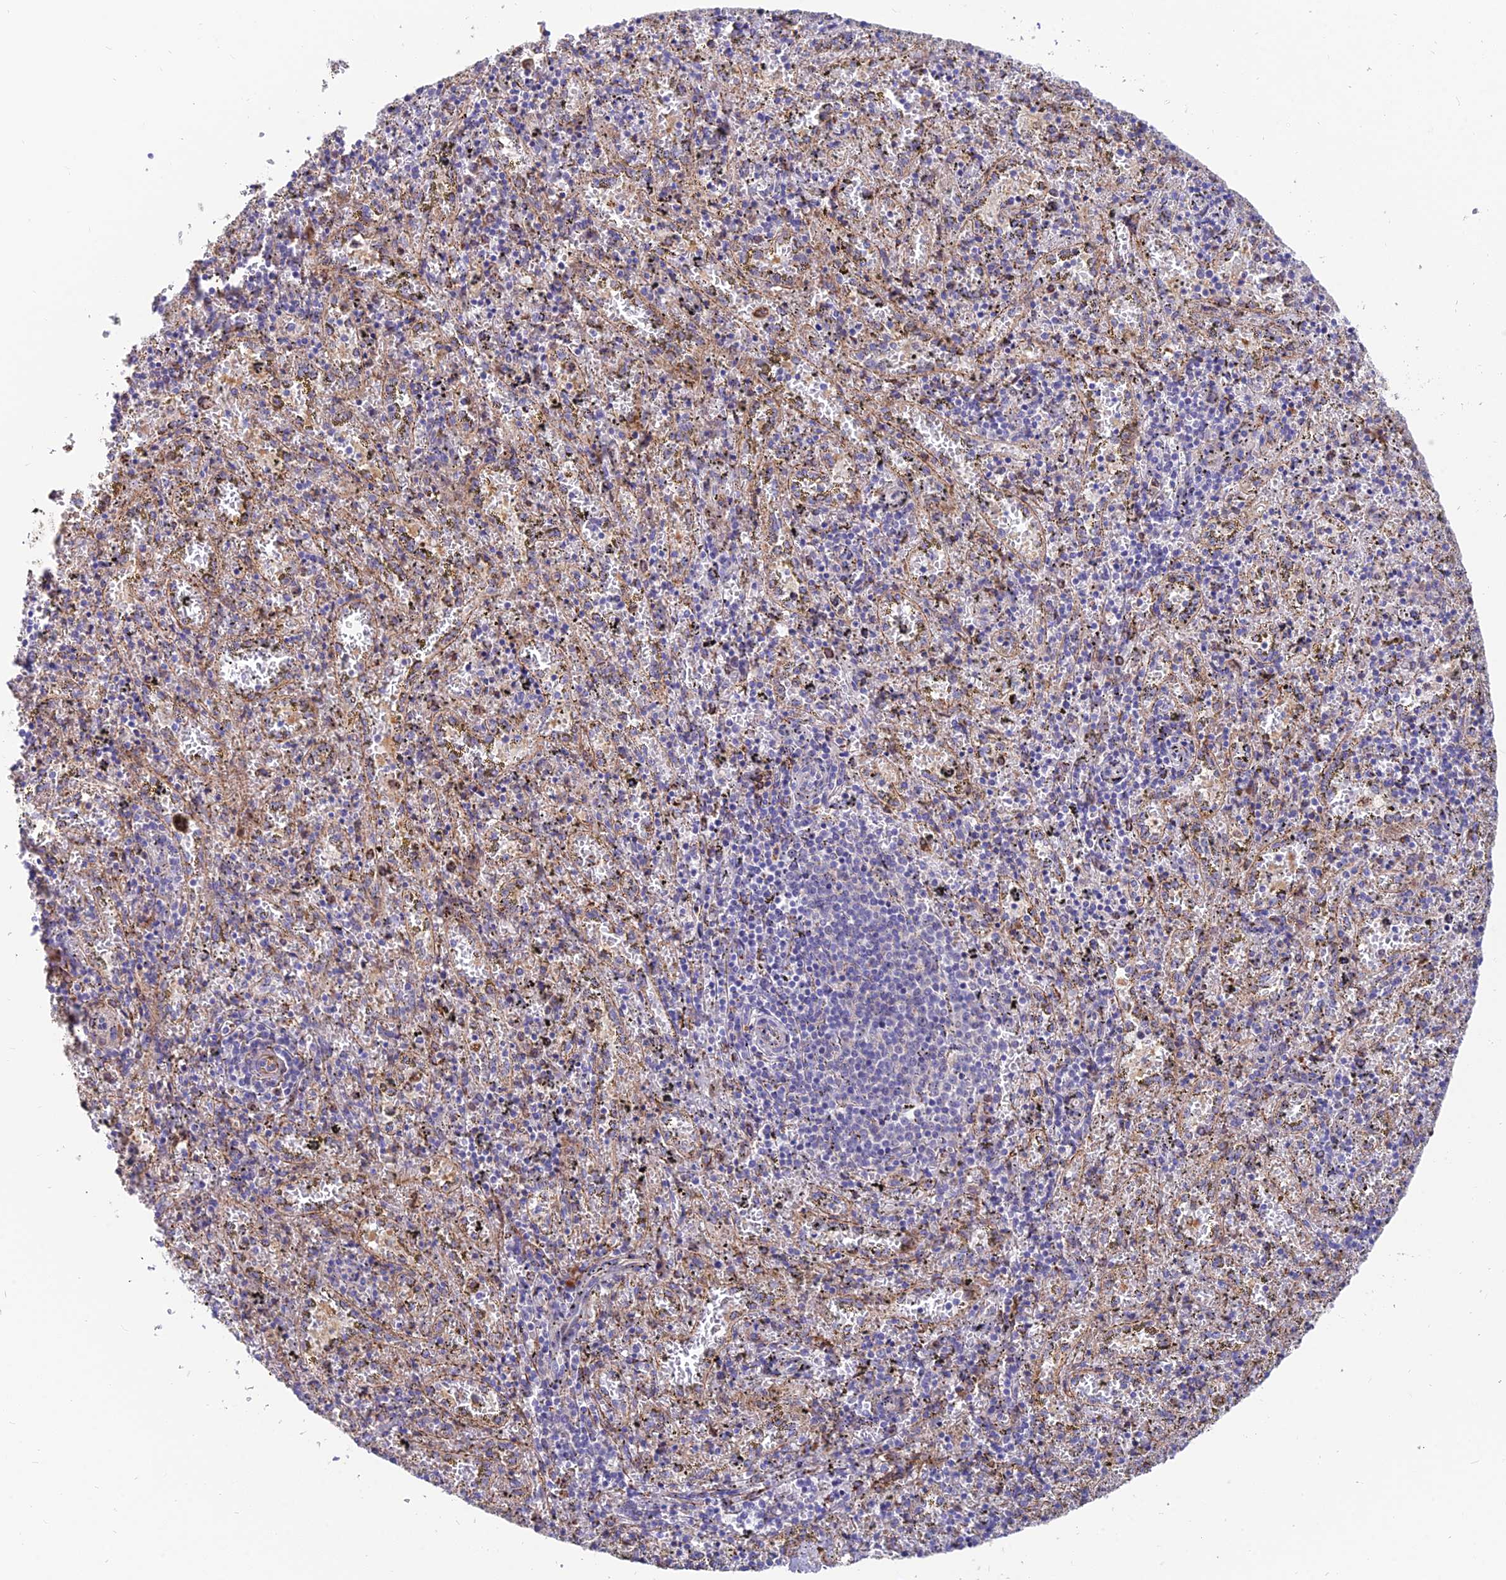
{"staining": {"intensity": "negative", "quantity": "none", "location": "none"}, "tissue": "spleen", "cell_type": "Cells in red pulp", "image_type": "normal", "snomed": [{"axis": "morphology", "description": "Normal tissue, NOS"}, {"axis": "topography", "description": "Spleen"}], "caption": "Immunohistochemistry (IHC) micrograph of normal spleen: human spleen stained with DAB (3,3'-diaminobenzidine) demonstrates no significant protein expression in cells in red pulp. Brightfield microscopy of immunohistochemistry (IHC) stained with DAB (brown) and hematoxylin (blue), captured at high magnification.", "gene": "TIGD6", "patient": {"sex": "male", "age": 11}}